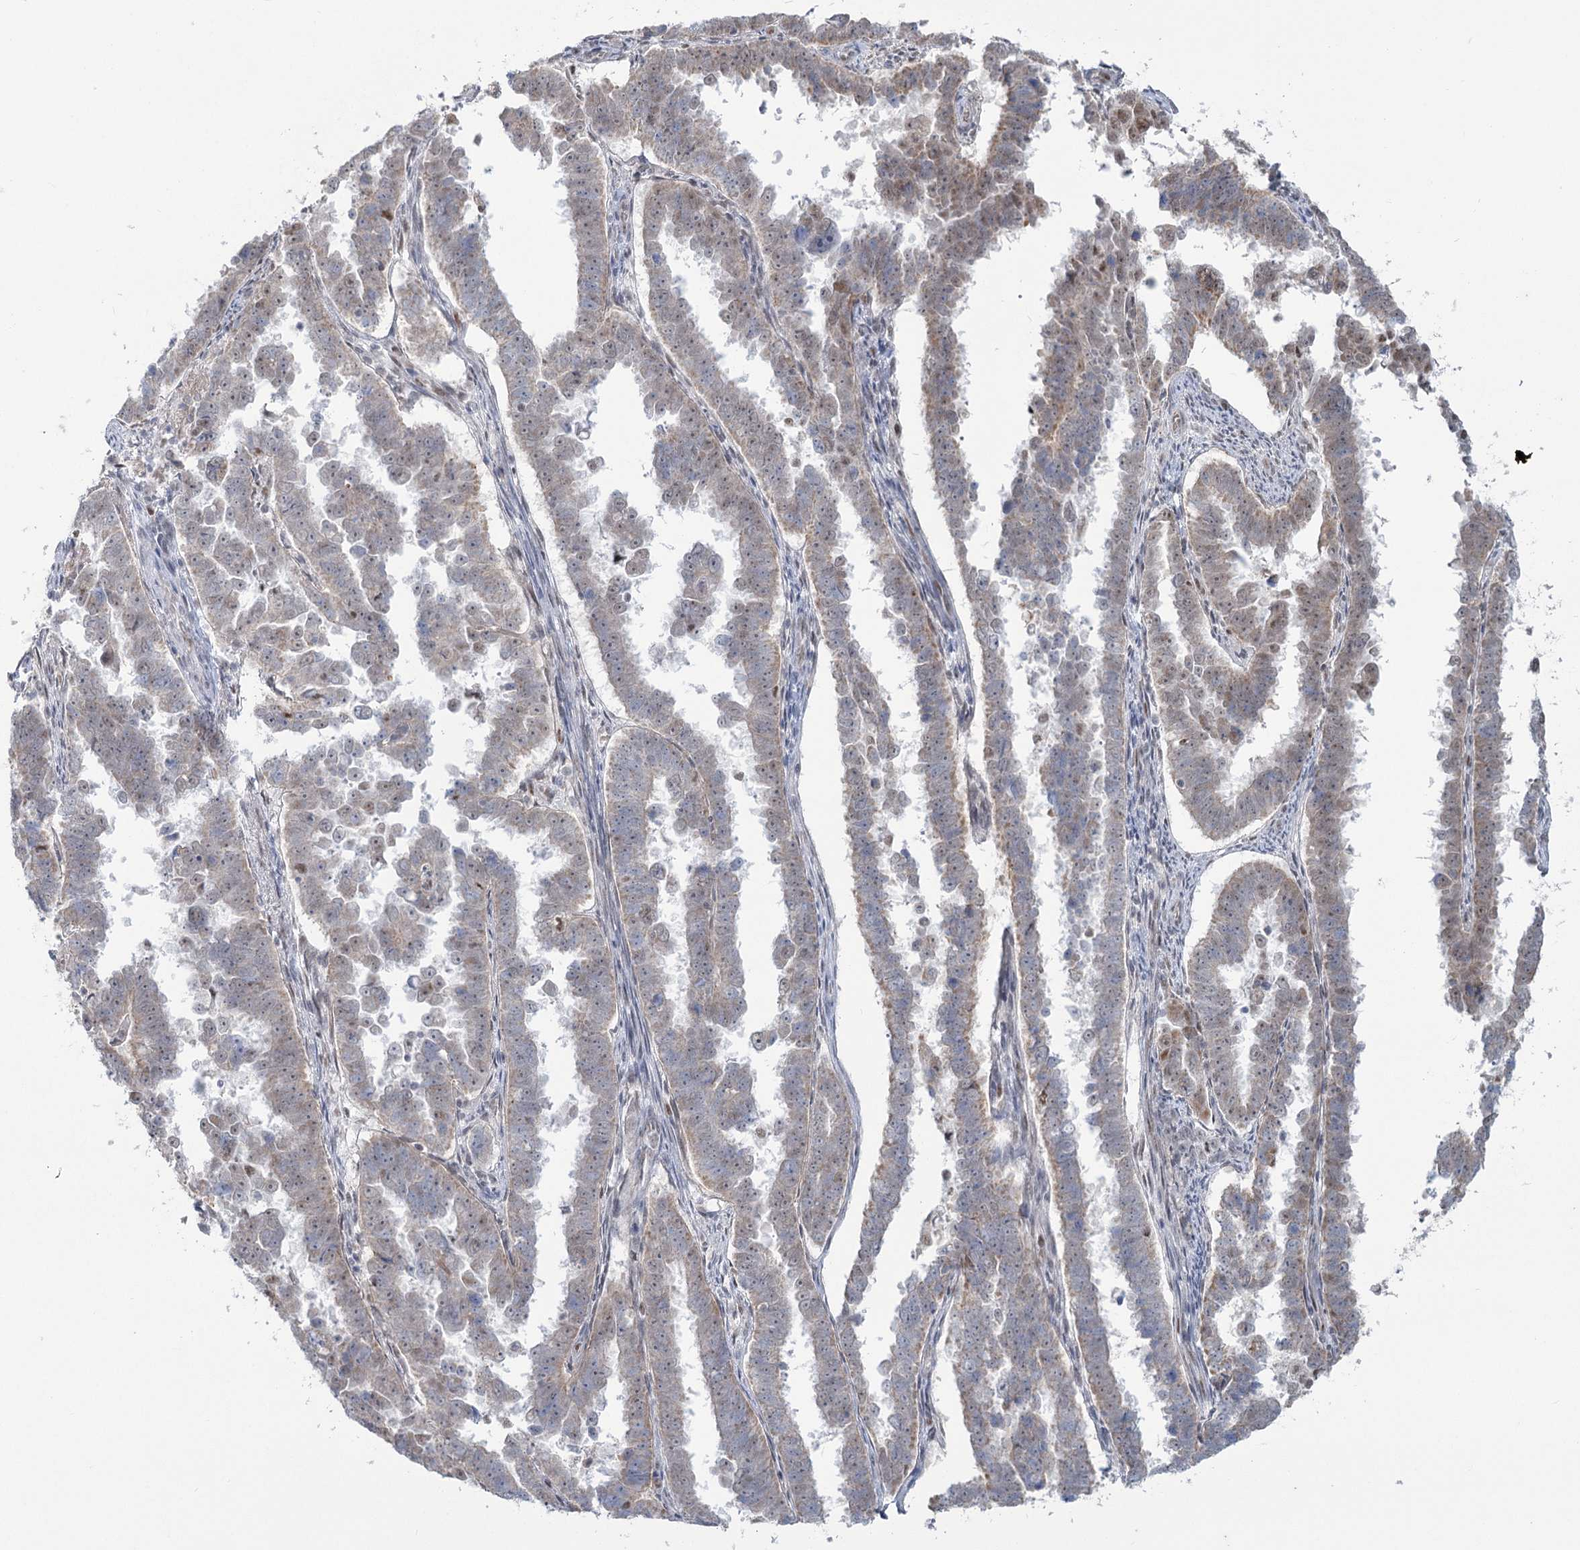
{"staining": {"intensity": "weak", "quantity": "<25%", "location": "cytoplasmic/membranous"}, "tissue": "endometrial cancer", "cell_type": "Tumor cells", "image_type": "cancer", "snomed": [{"axis": "morphology", "description": "Adenocarcinoma, NOS"}, {"axis": "topography", "description": "Endometrium"}], "caption": "Immunohistochemical staining of endometrial adenocarcinoma demonstrates no significant positivity in tumor cells. The staining is performed using DAB brown chromogen with nuclei counter-stained in using hematoxylin.", "gene": "MTG1", "patient": {"sex": "female", "age": 75}}